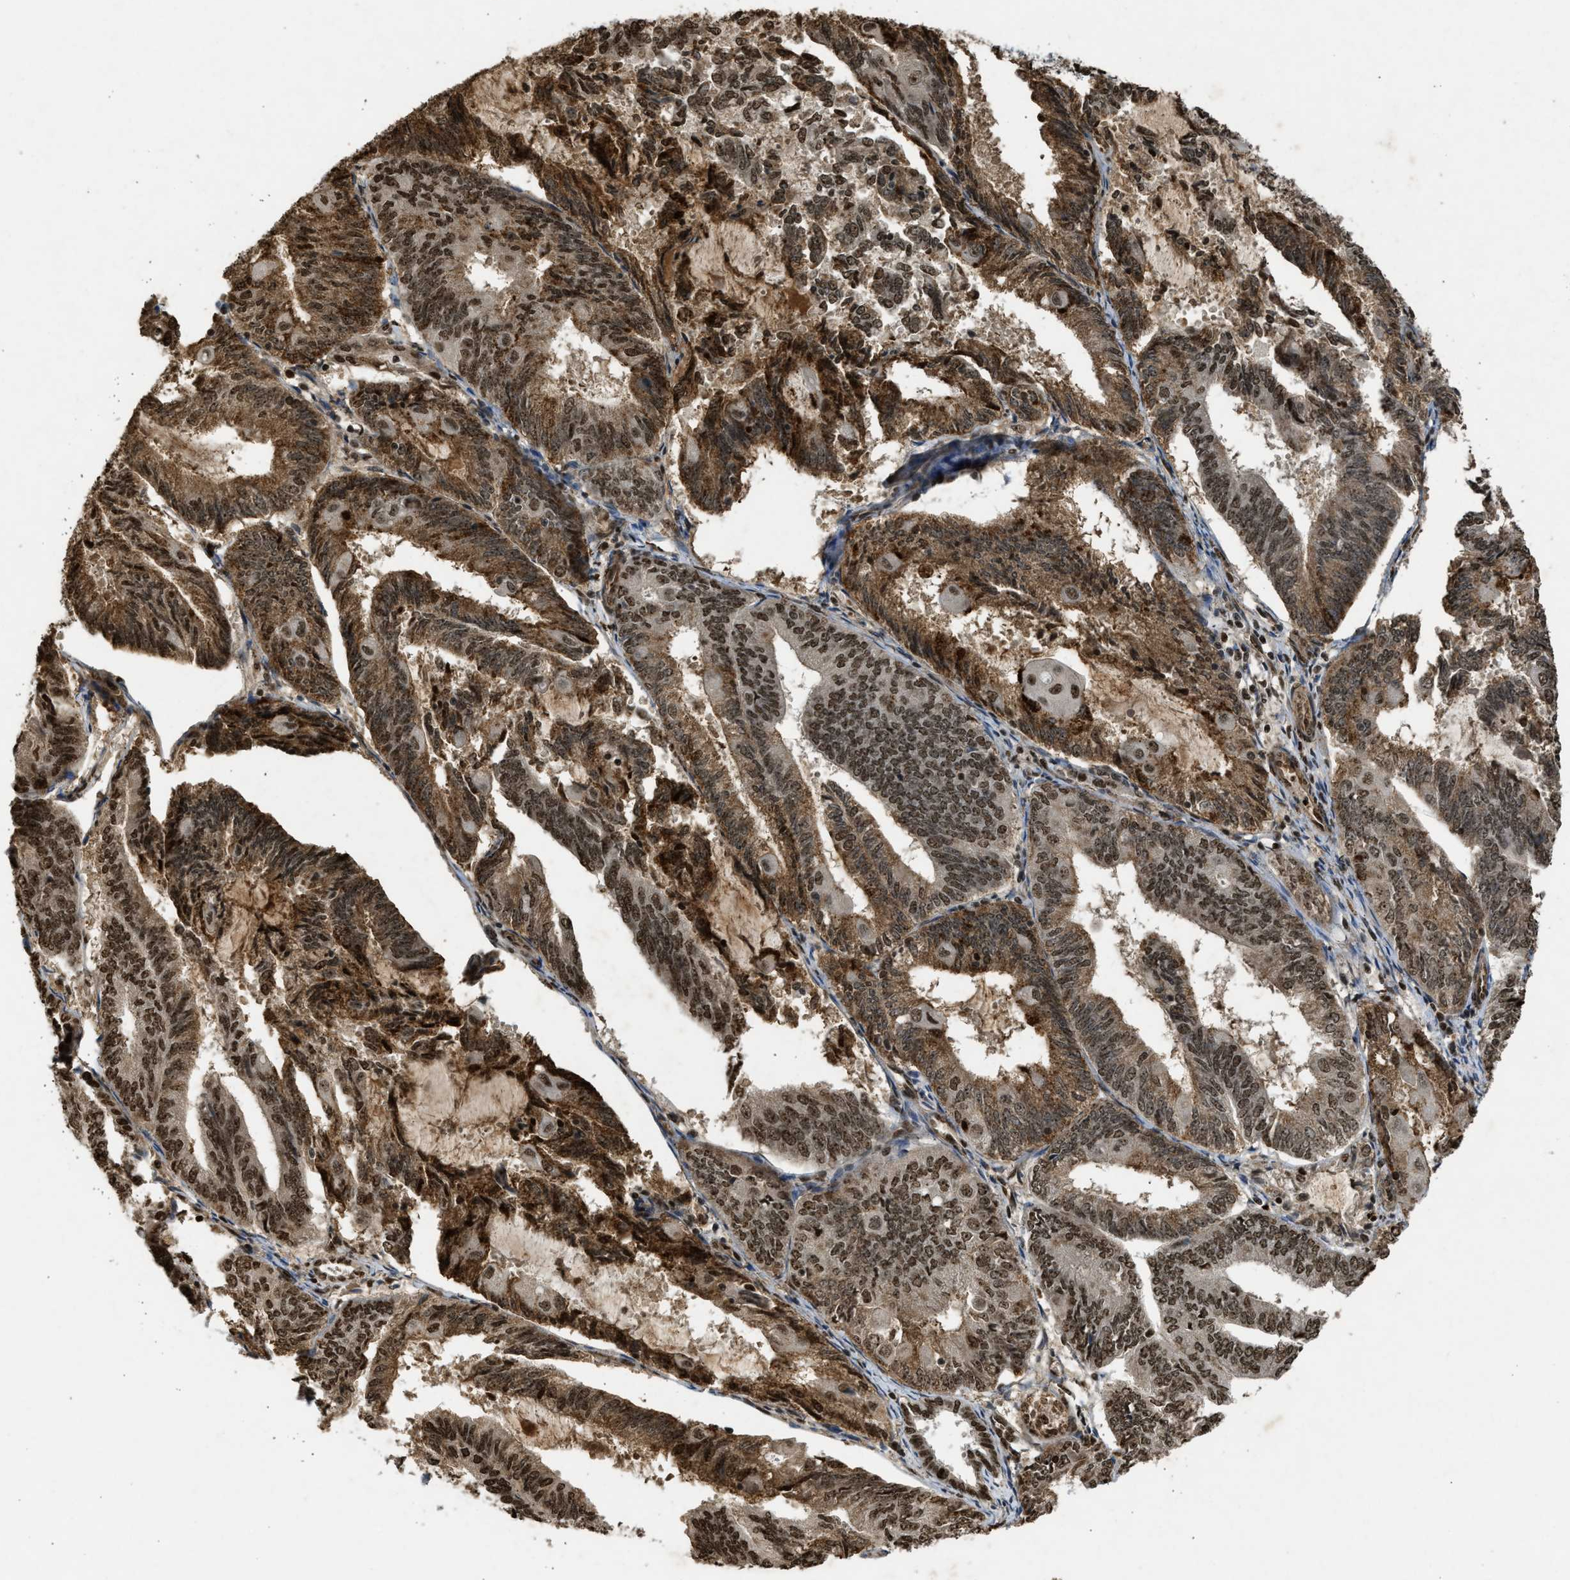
{"staining": {"intensity": "strong", "quantity": ">75%", "location": "cytoplasmic/membranous,nuclear"}, "tissue": "endometrial cancer", "cell_type": "Tumor cells", "image_type": "cancer", "snomed": [{"axis": "morphology", "description": "Adenocarcinoma, NOS"}, {"axis": "topography", "description": "Endometrium"}], "caption": "The histopathology image displays staining of endometrial adenocarcinoma, revealing strong cytoplasmic/membranous and nuclear protein positivity (brown color) within tumor cells.", "gene": "TFDP2", "patient": {"sex": "female", "age": 81}}